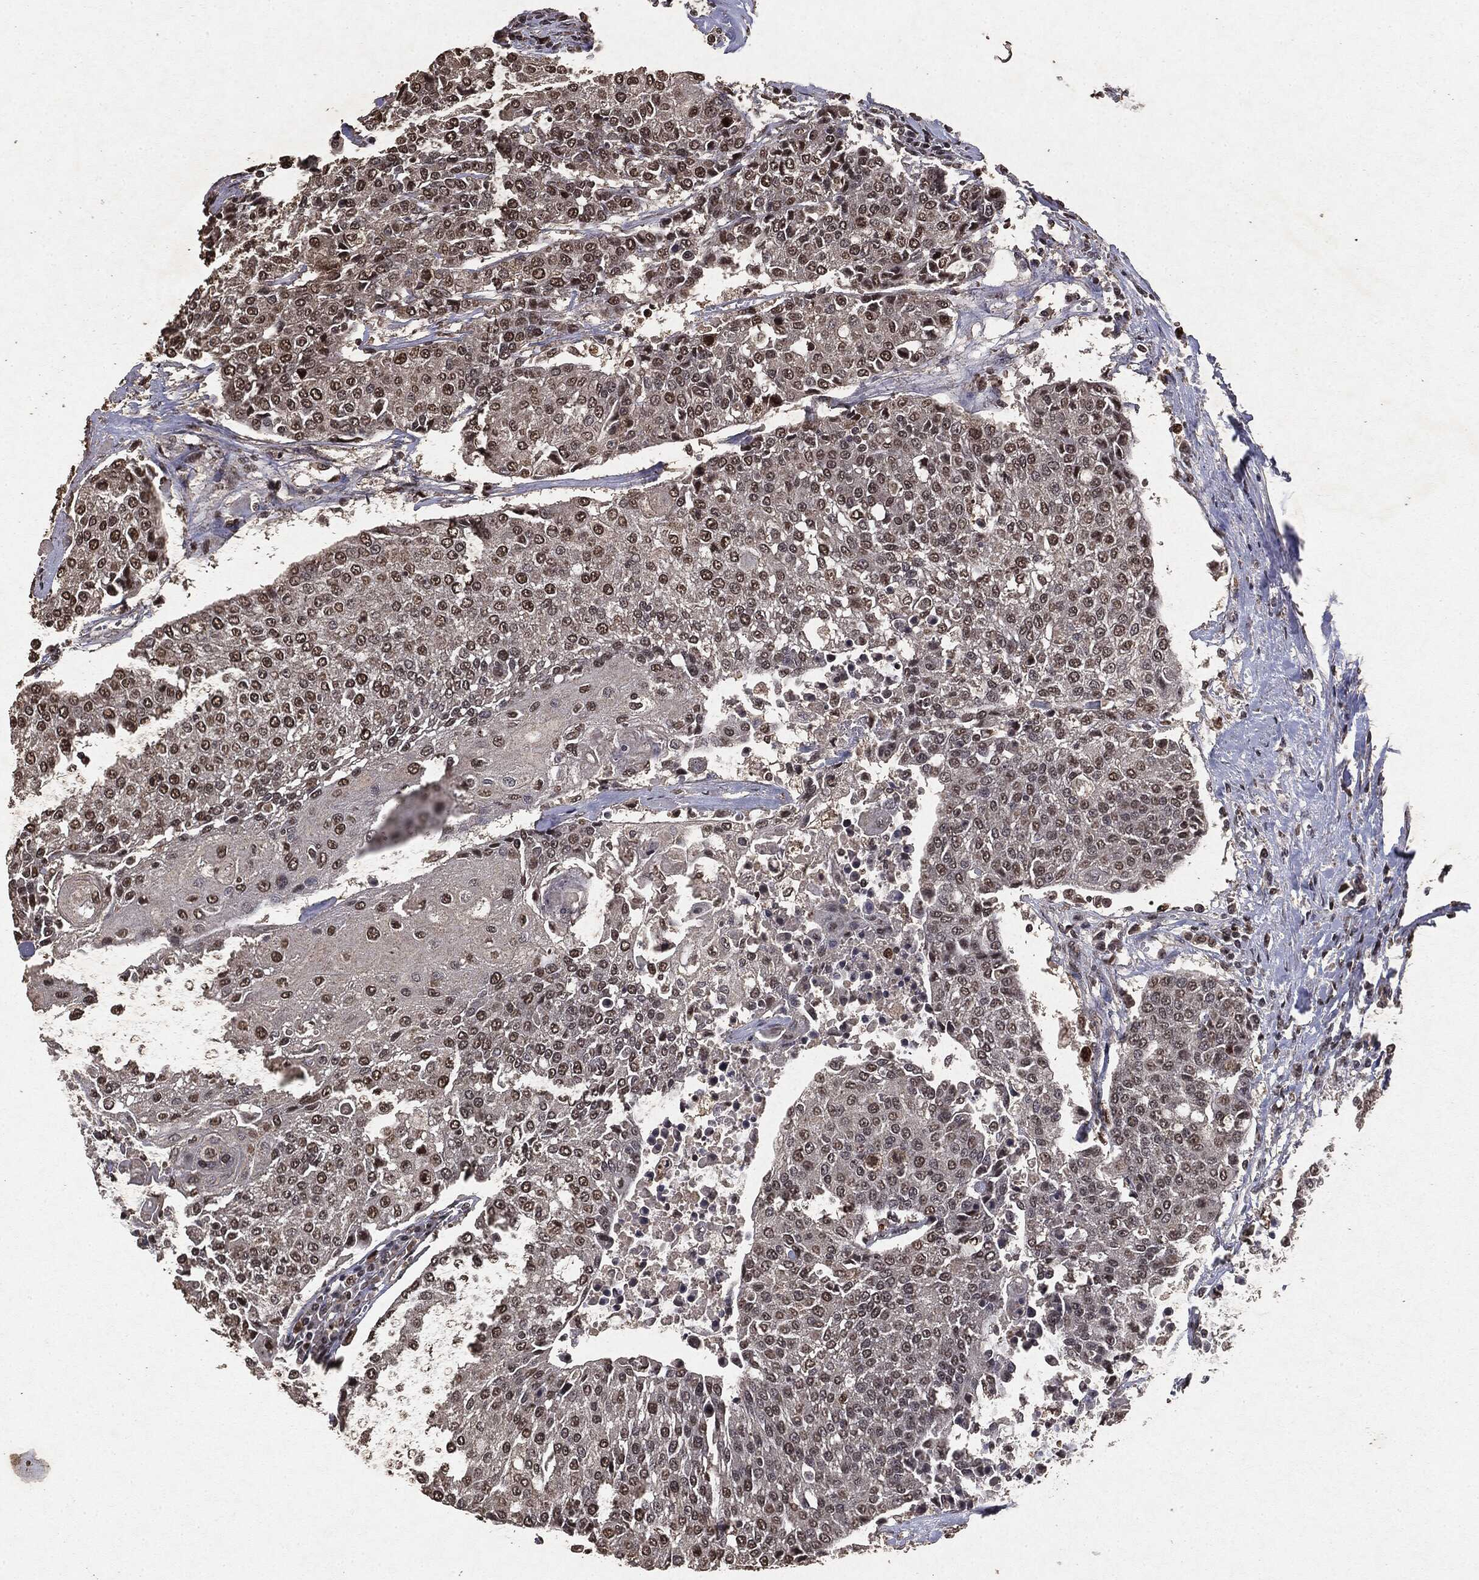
{"staining": {"intensity": "moderate", "quantity": "<25%", "location": "nuclear"}, "tissue": "urothelial cancer", "cell_type": "Tumor cells", "image_type": "cancer", "snomed": [{"axis": "morphology", "description": "Urothelial carcinoma, High grade"}, {"axis": "topography", "description": "Urinary bladder"}], "caption": "Immunohistochemical staining of urothelial carcinoma (high-grade) displays low levels of moderate nuclear protein positivity in about <25% of tumor cells.", "gene": "RAD18", "patient": {"sex": "female", "age": 85}}